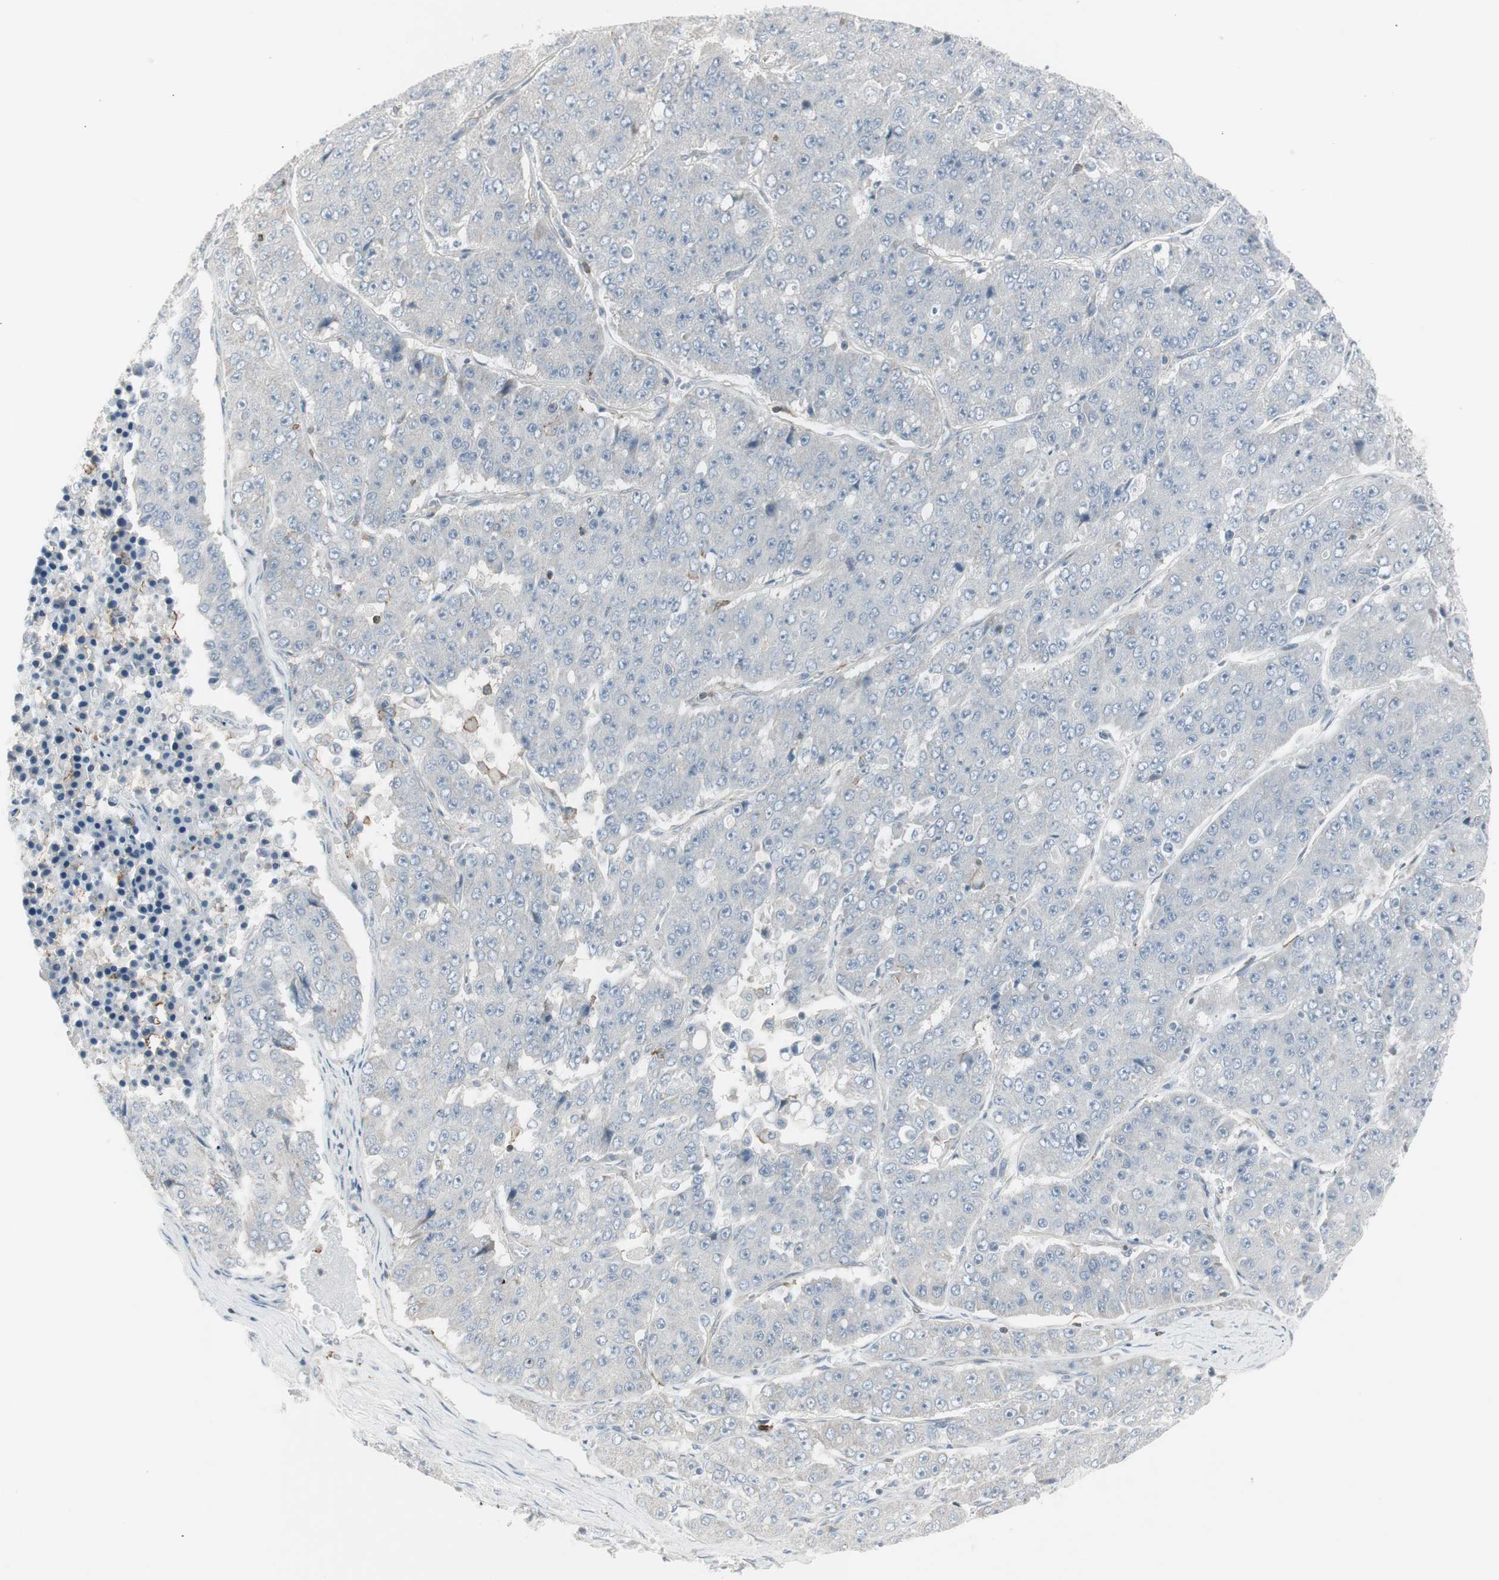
{"staining": {"intensity": "negative", "quantity": "none", "location": "none"}, "tissue": "pancreatic cancer", "cell_type": "Tumor cells", "image_type": "cancer", "snomed": [{"axis": "morphology", "description": "Adenocarcinoma, NOS"}, {"axis": "topography", "description": "Pancreas"}], "caption": "DAB (3,3'-diaminobenzidine) immunohistochemical staining of pancreatic cancer (adenocarcinoma) exhibits no significant positivity in tumor cells.", "gene": "MAP4K4", "patient": {"sex": "male", "age": 50}}